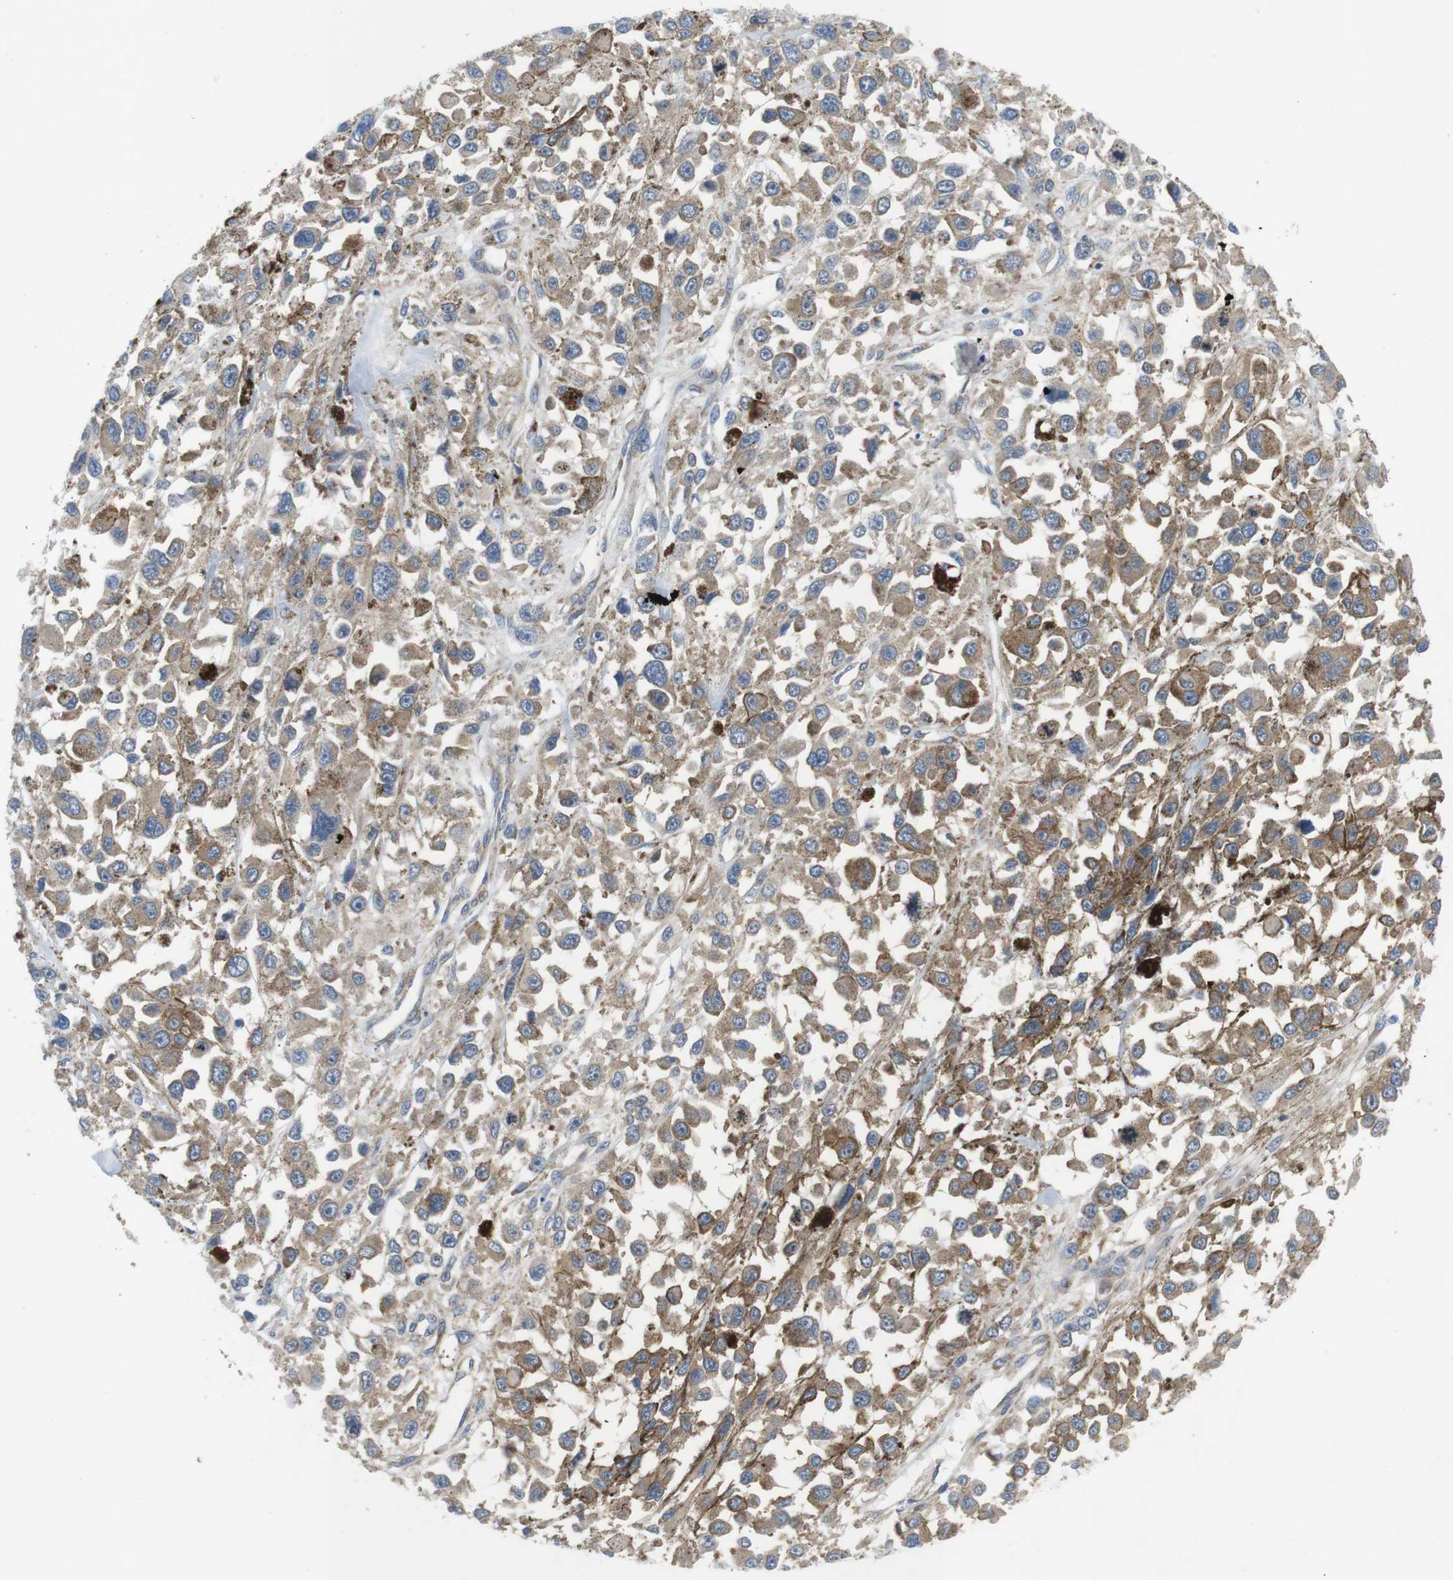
{"staining": {"intensity": "moderate", "quantity": ">75%", "location": "cytoplasmic/membranous"}, "tissue": "melanoma", "cell_type": "Tumor cells", "image_type": "cancer", "snomed": [{"axis": "morphology", "description": "Malignant melanoma, Metastatic site"}, {"axis": "topography", "description": "Lymph node"}], "caption": "There is medium levels of moderate cytoplasmic/membranous staining in tumor cells of melanoma, as demonstrated by immunohistochemical staining (brown color).", "gene": "DCLK1", "patient": {"sex": "male", "age": 59}}